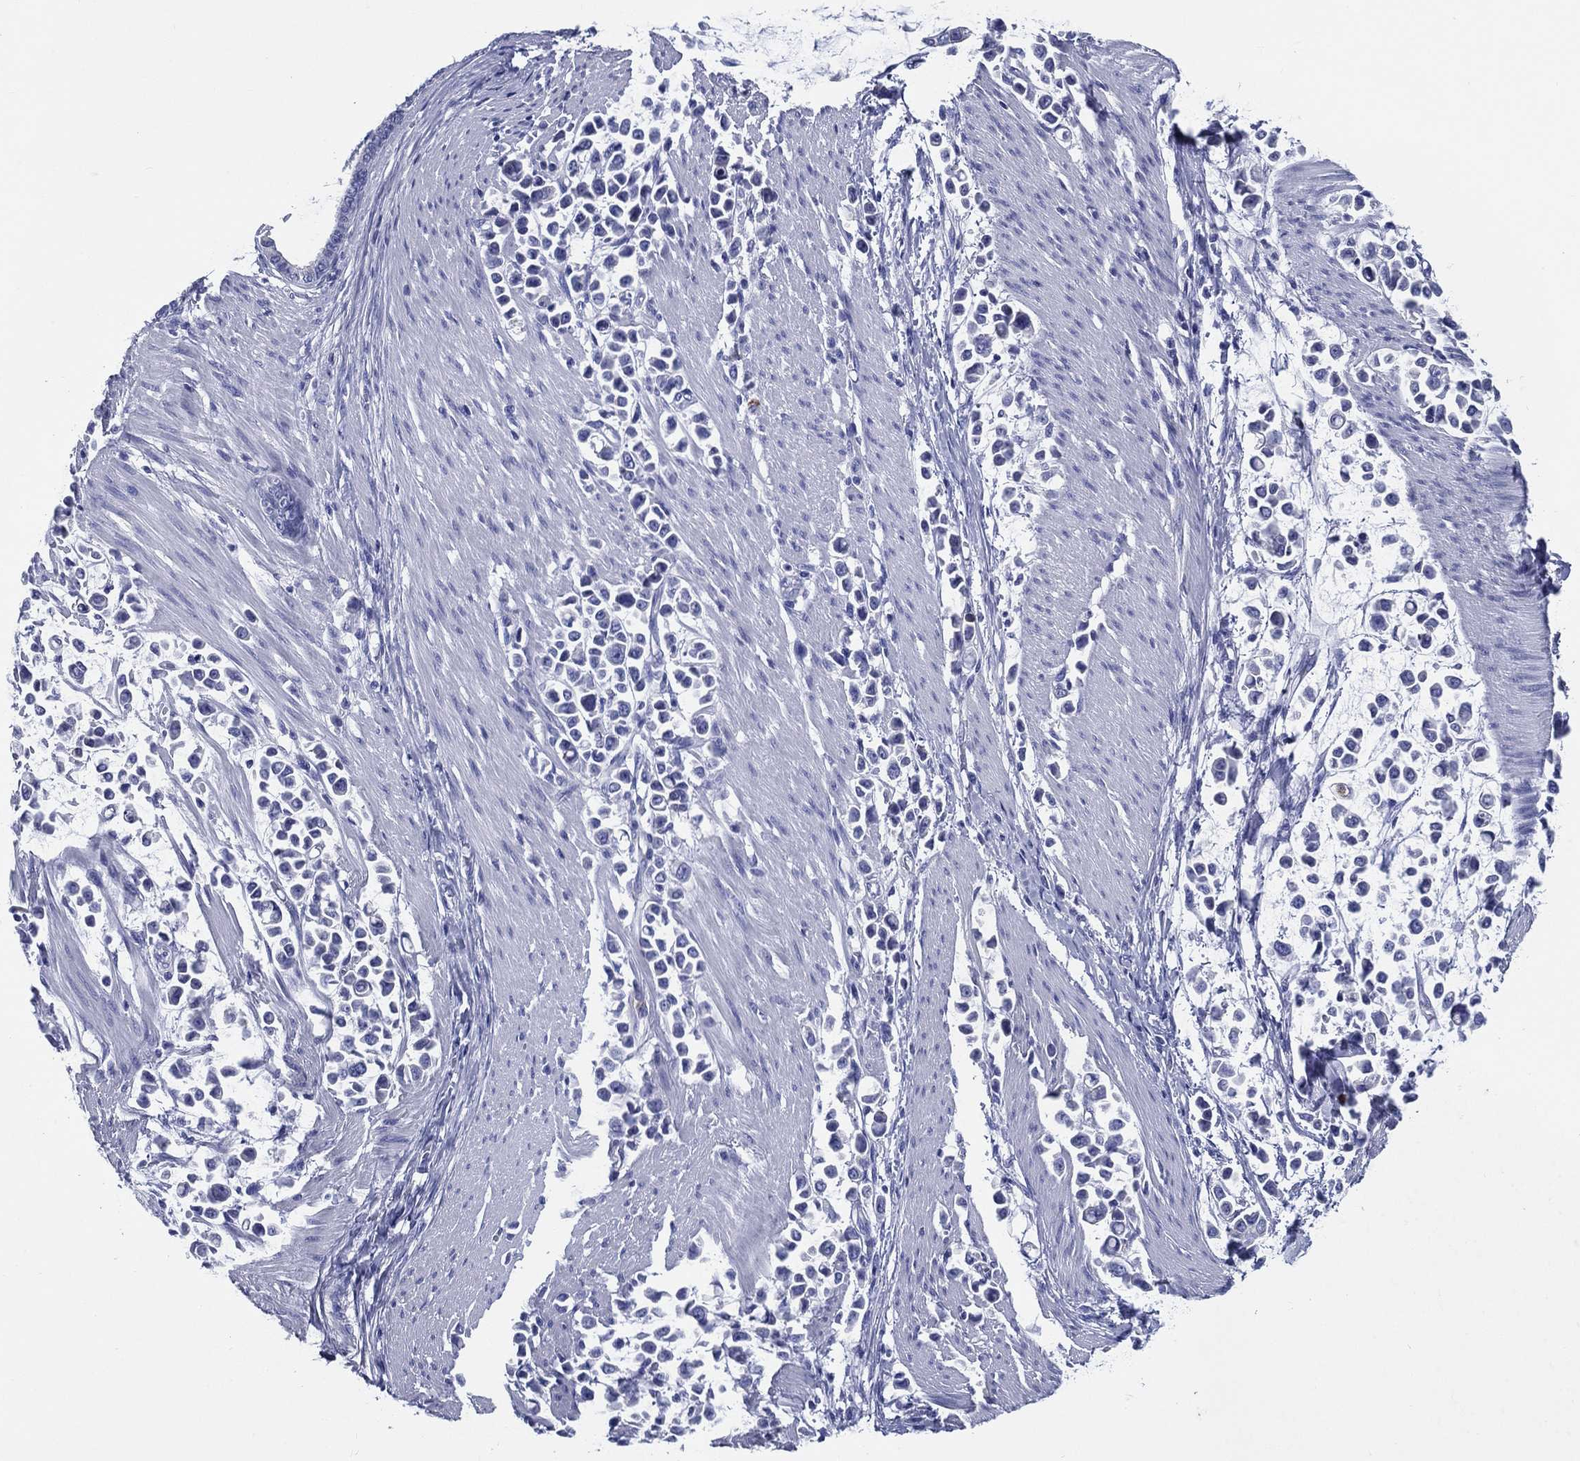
{"staining": {"intensity": "negative", "quantity": "none", "location": "none"}, "tissue": "stomach cancer", "cell_type": "Tumor cells", "image_type": "cancer", "snomed": [{"axis": "morphology", "description": "Adenocarcinoma, NOS"}, {"axis": "topography", "description": "Stomach"}], "caption": "The image shows no staining of tumor cells in adenocarcinoma (stomach).", "gene": "ACE2", "patient": {"sex": "male", "age": 82}}